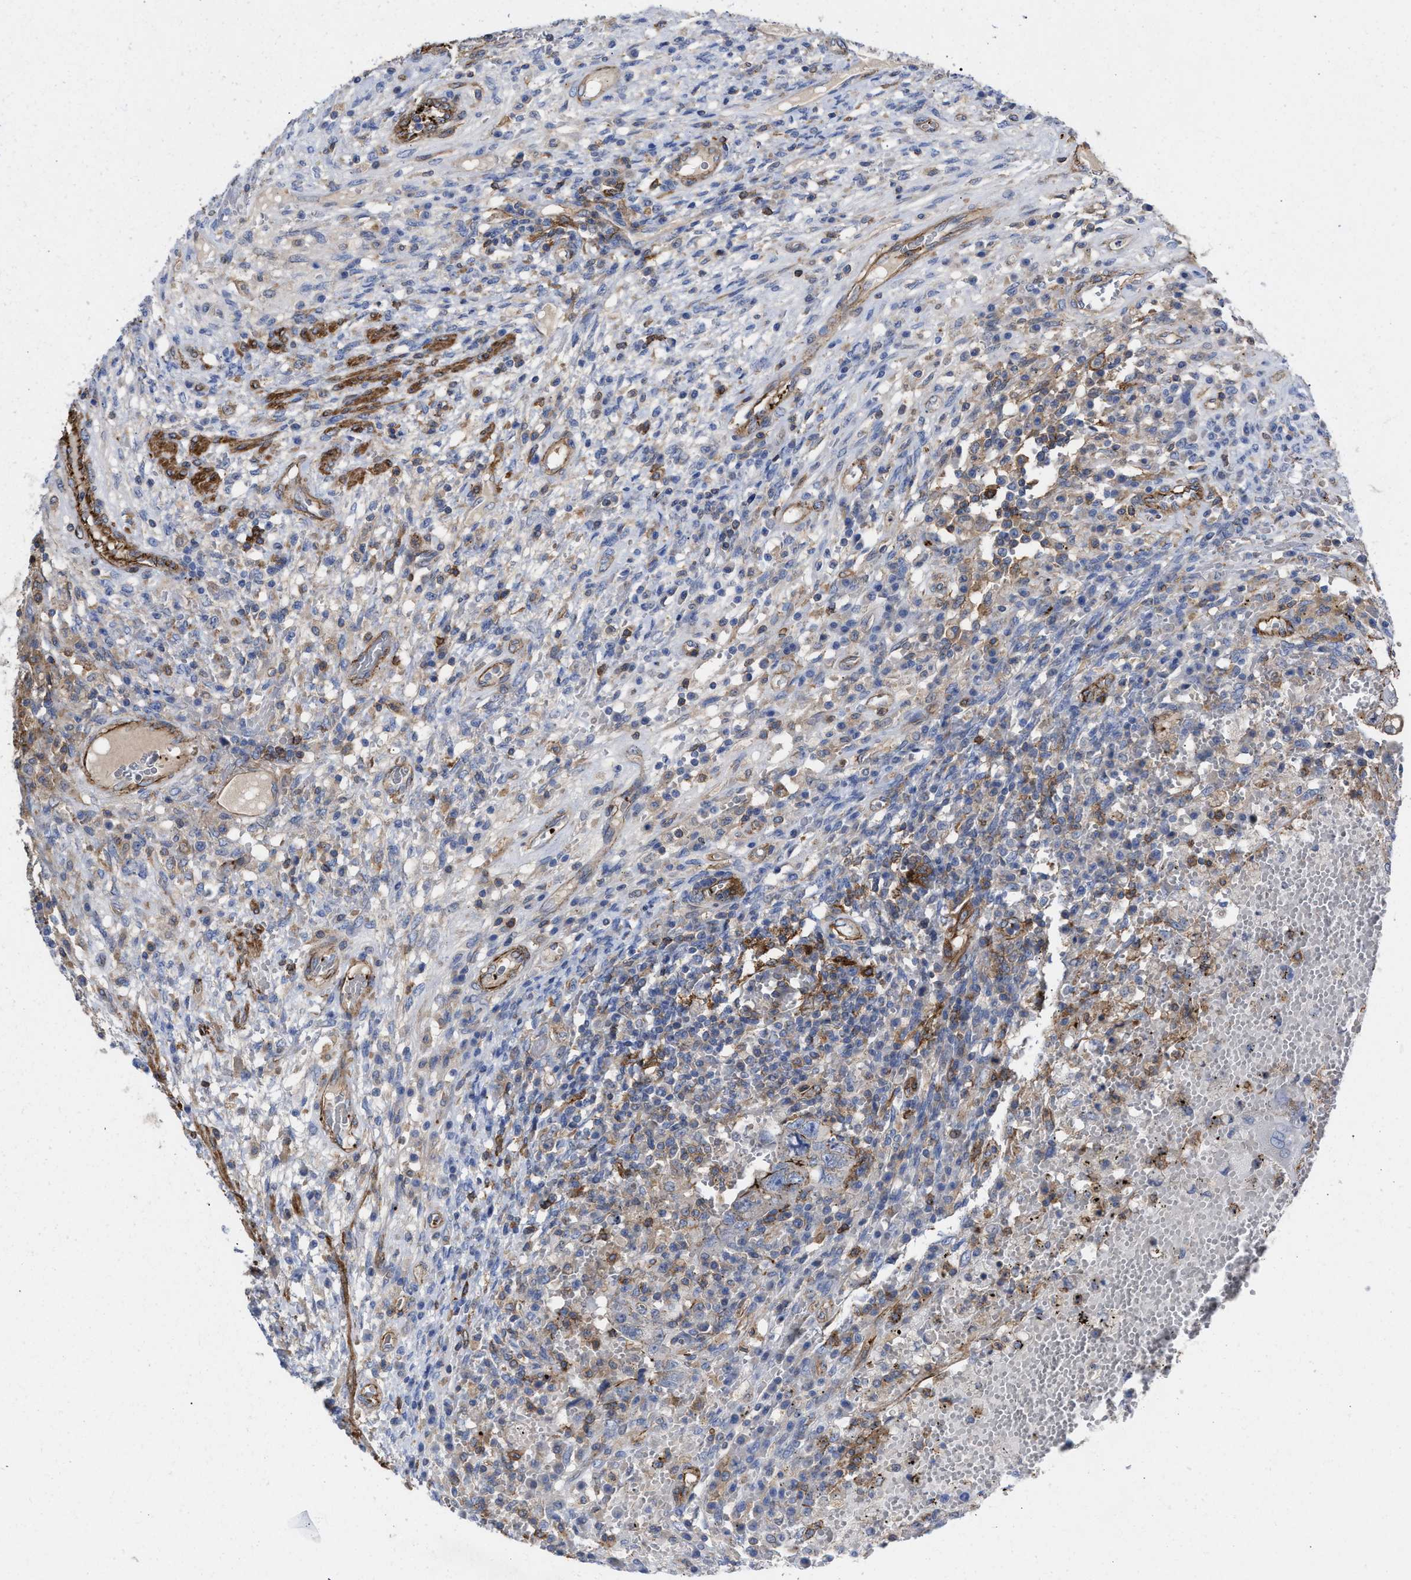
{"staining": {"intensity": "moderate", "quantity": "<25%", "location": "cytoplasmic/membranous"}, "tissue": "testis cancer", "cell_type": "Tumor cells", "image_type": "cancer", "snomed": [{"axis": "morphology", "description": "Carcinoma, Embryonal, NOS"}, {"axis": "topography", "description": "Testis"}], "caption": "Testis embryonal carcinoma was stained to show a protein in brown. There is low levels of moderate cytoplasmic/membranous positivity in about <25% of tumor cells.", "gene": "HS3ST5", "patient": {"sex": "male", "age": 26}}